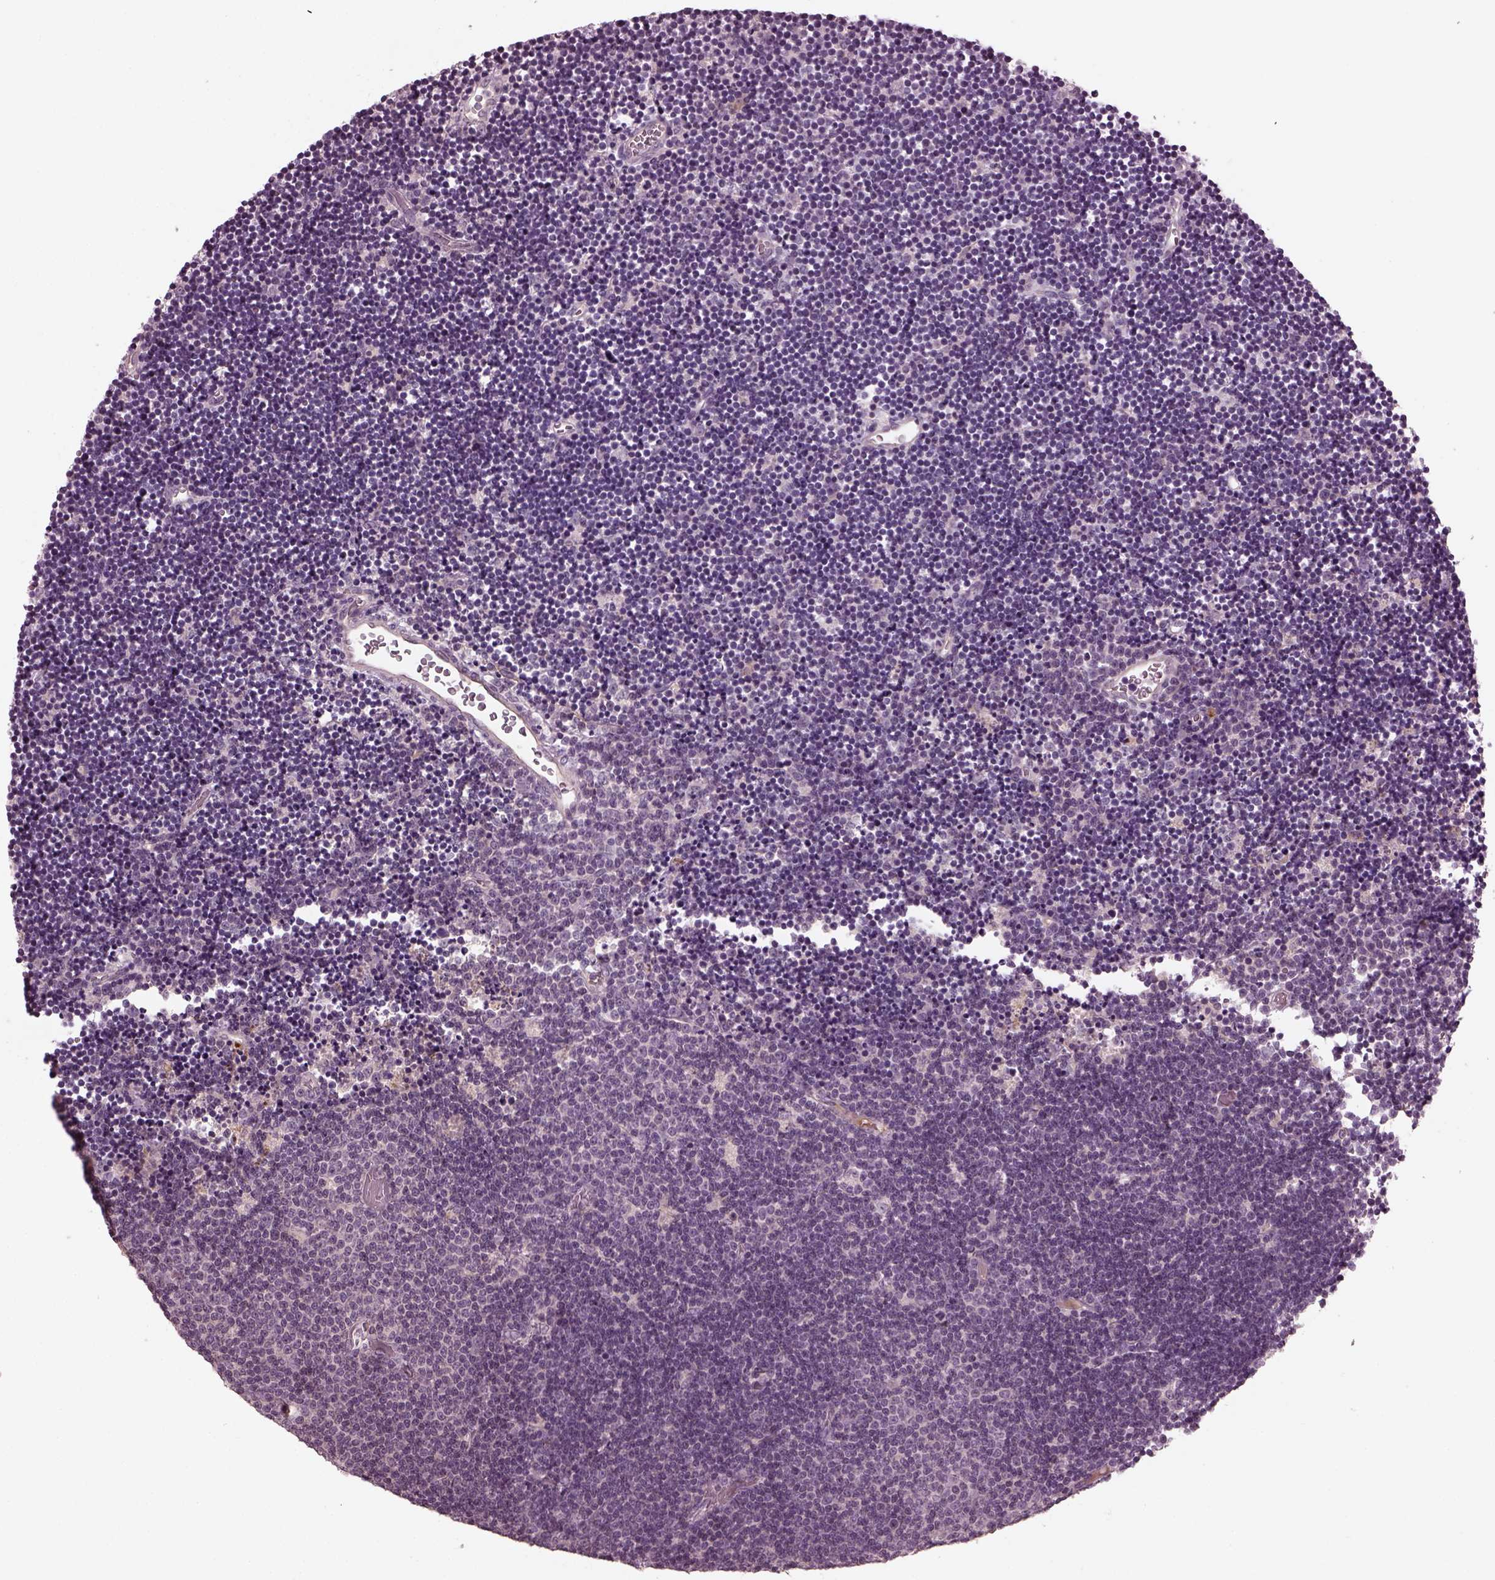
{"staining": {"intensity": "negative", "quantity": "none", "location": "none"}, "tissue": "lymphoma", "cell_type": "Tumor cells", "image_type": "cancer", "snomed": [{"axis": "morphology", "description": "Malignant lymphoma, non-Hodgkin's type, Low grade"}, {"axis": "topography", "description": "Brain"}], "caption": "An immunohistochemistry (IHC) histopathology image of lymphoma is shown. There is no staining in tumor cells of lymphoma. (DAB (3,3'-diaminobenzidine) immunohistochemistry (IHC) visualized using brightfield microscopy, high magnification).", "gene": "PORCN", "patient": {"sex": "female", "age": 66}}